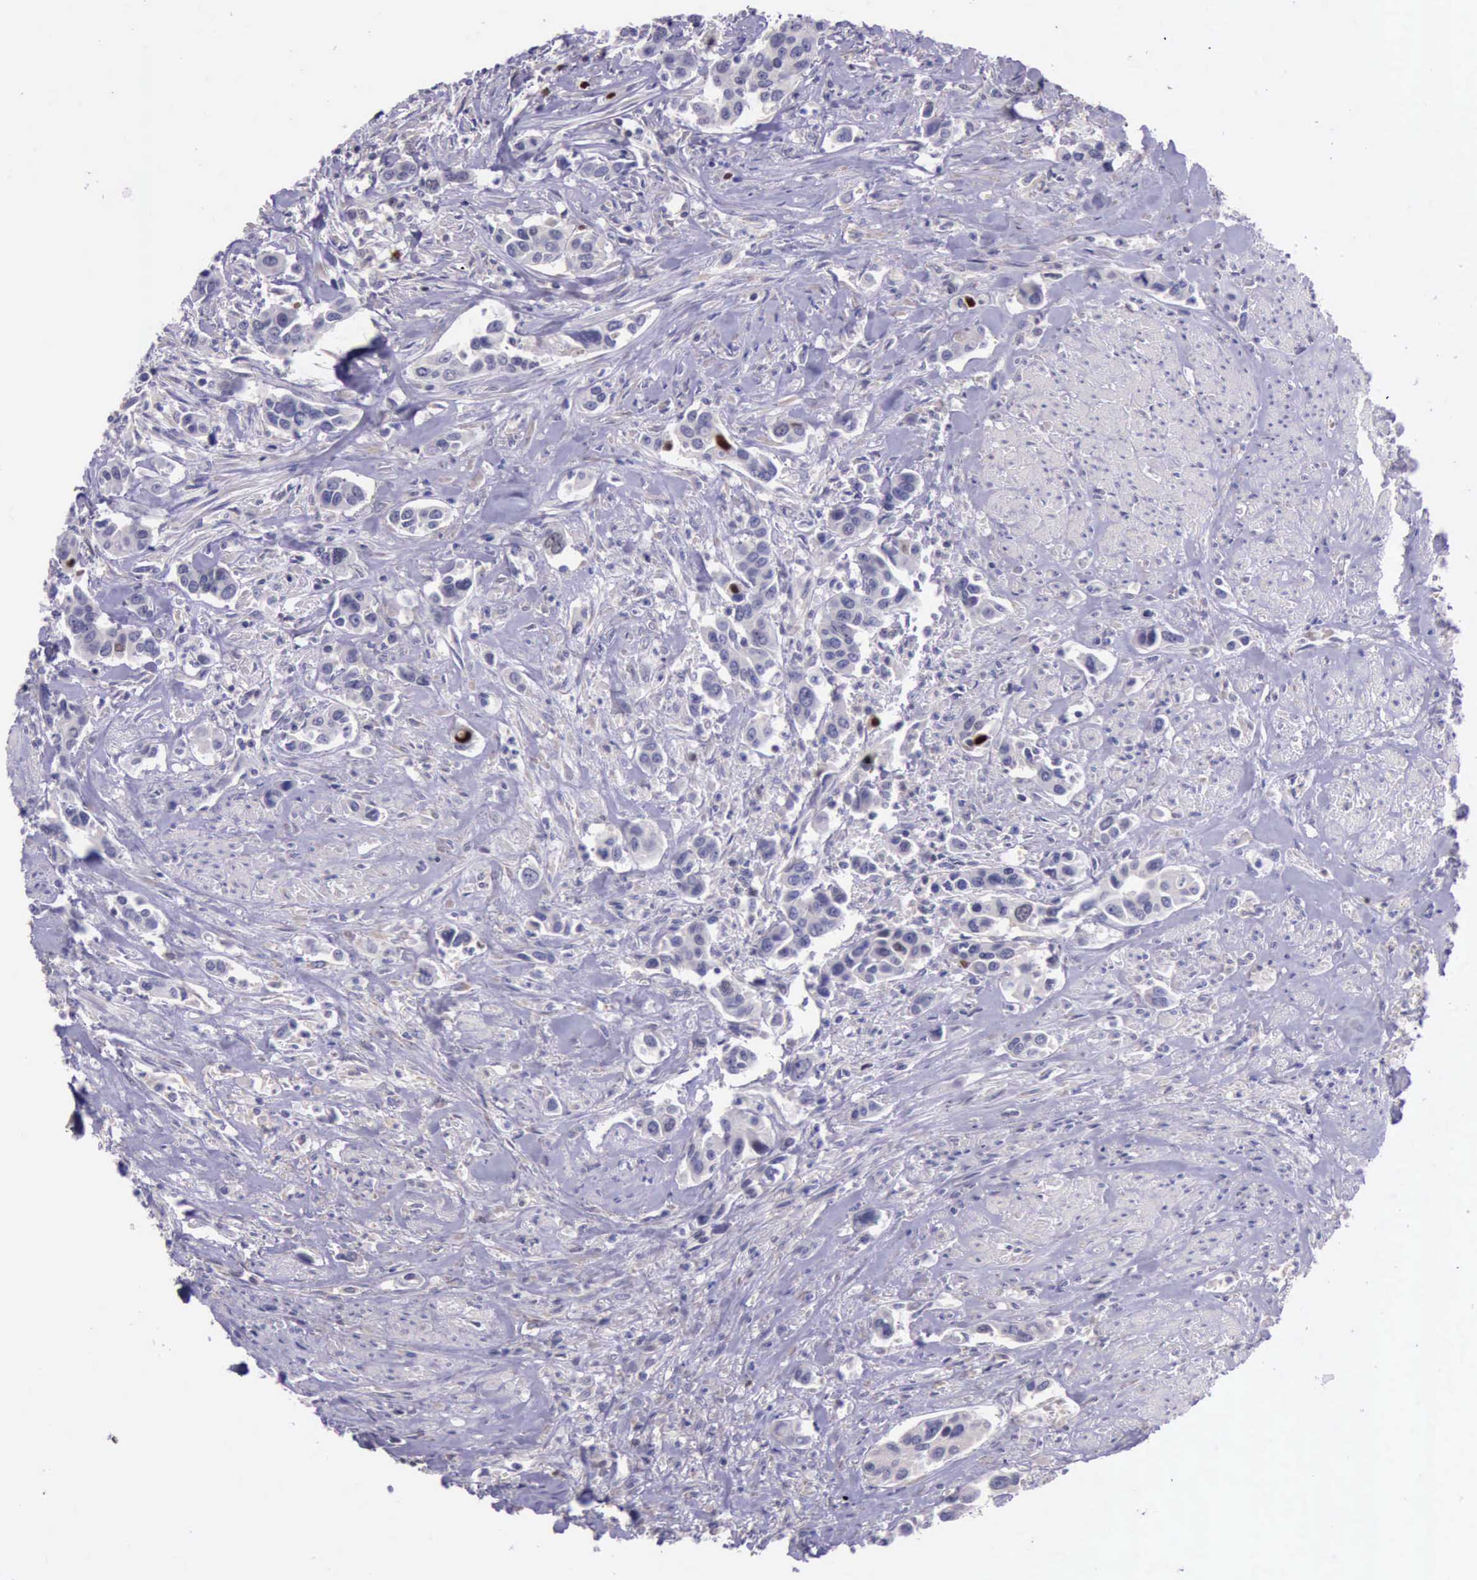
{"staining": {"intensity": "strong", "quantity": "<25%", "location": "nuclear"}, "tissue": "urothelial cancer", "cell_type": "Tumor cells", "image_type": "cancer", "snomed": [{"axis": "morphology", "description": "Urothelial carcinoma, High grade"}, {"axis": "topography", "description": "Urinary bladder"}], "caption": "Protein expression analysis of urothelial cancer shows strong nuclear positivity in approximately <25% of tumor cells. (DAB IHC, brown staining for protein, blue staining for nuclei).", "gene": "PARP1", "patient": {"sex": "male", "age": 86}}